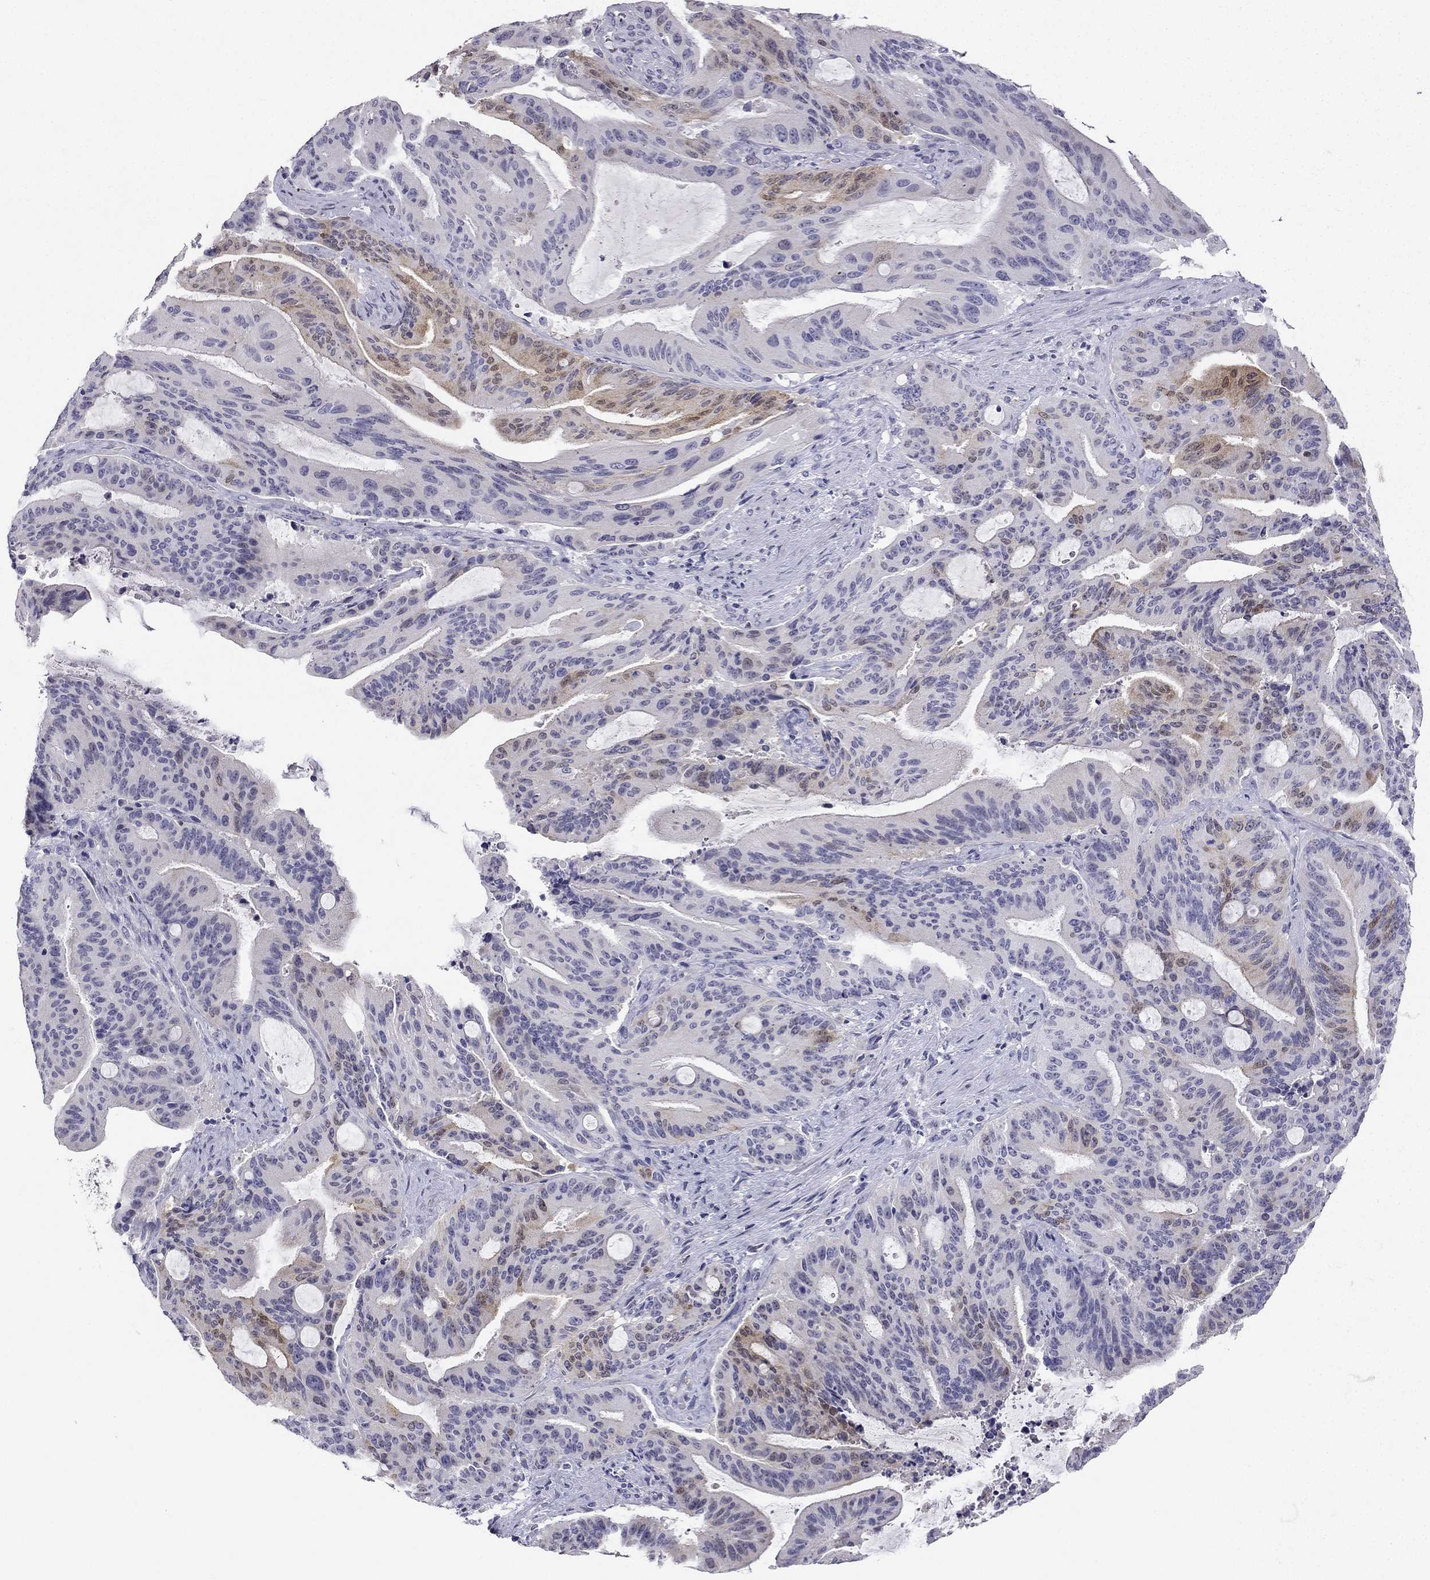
{"staining": {"intensity": "moderate", "quantity": "<25%", "location": "cytoplasmic/membranous"}, "tissue": "liver cancer", "cell_type": "Tumor cells", "image_type": "cancer", "snomed": [{"axis": "morphology", "description": "Cholangiocarcinoma"}, {"axis": "topography", "description": "Liver"}], "caption": "Protein positivity by IHC reveals moderate cytoplasmic/membranous expression in approximately <25% of tumor cells in liver cancer (cholangiocarcinoma). (brown staining indicates protein expression, while blue staining denotes nuclei).", "gene": "CALB2", "patient": {"sex": "female", "age": 73}}